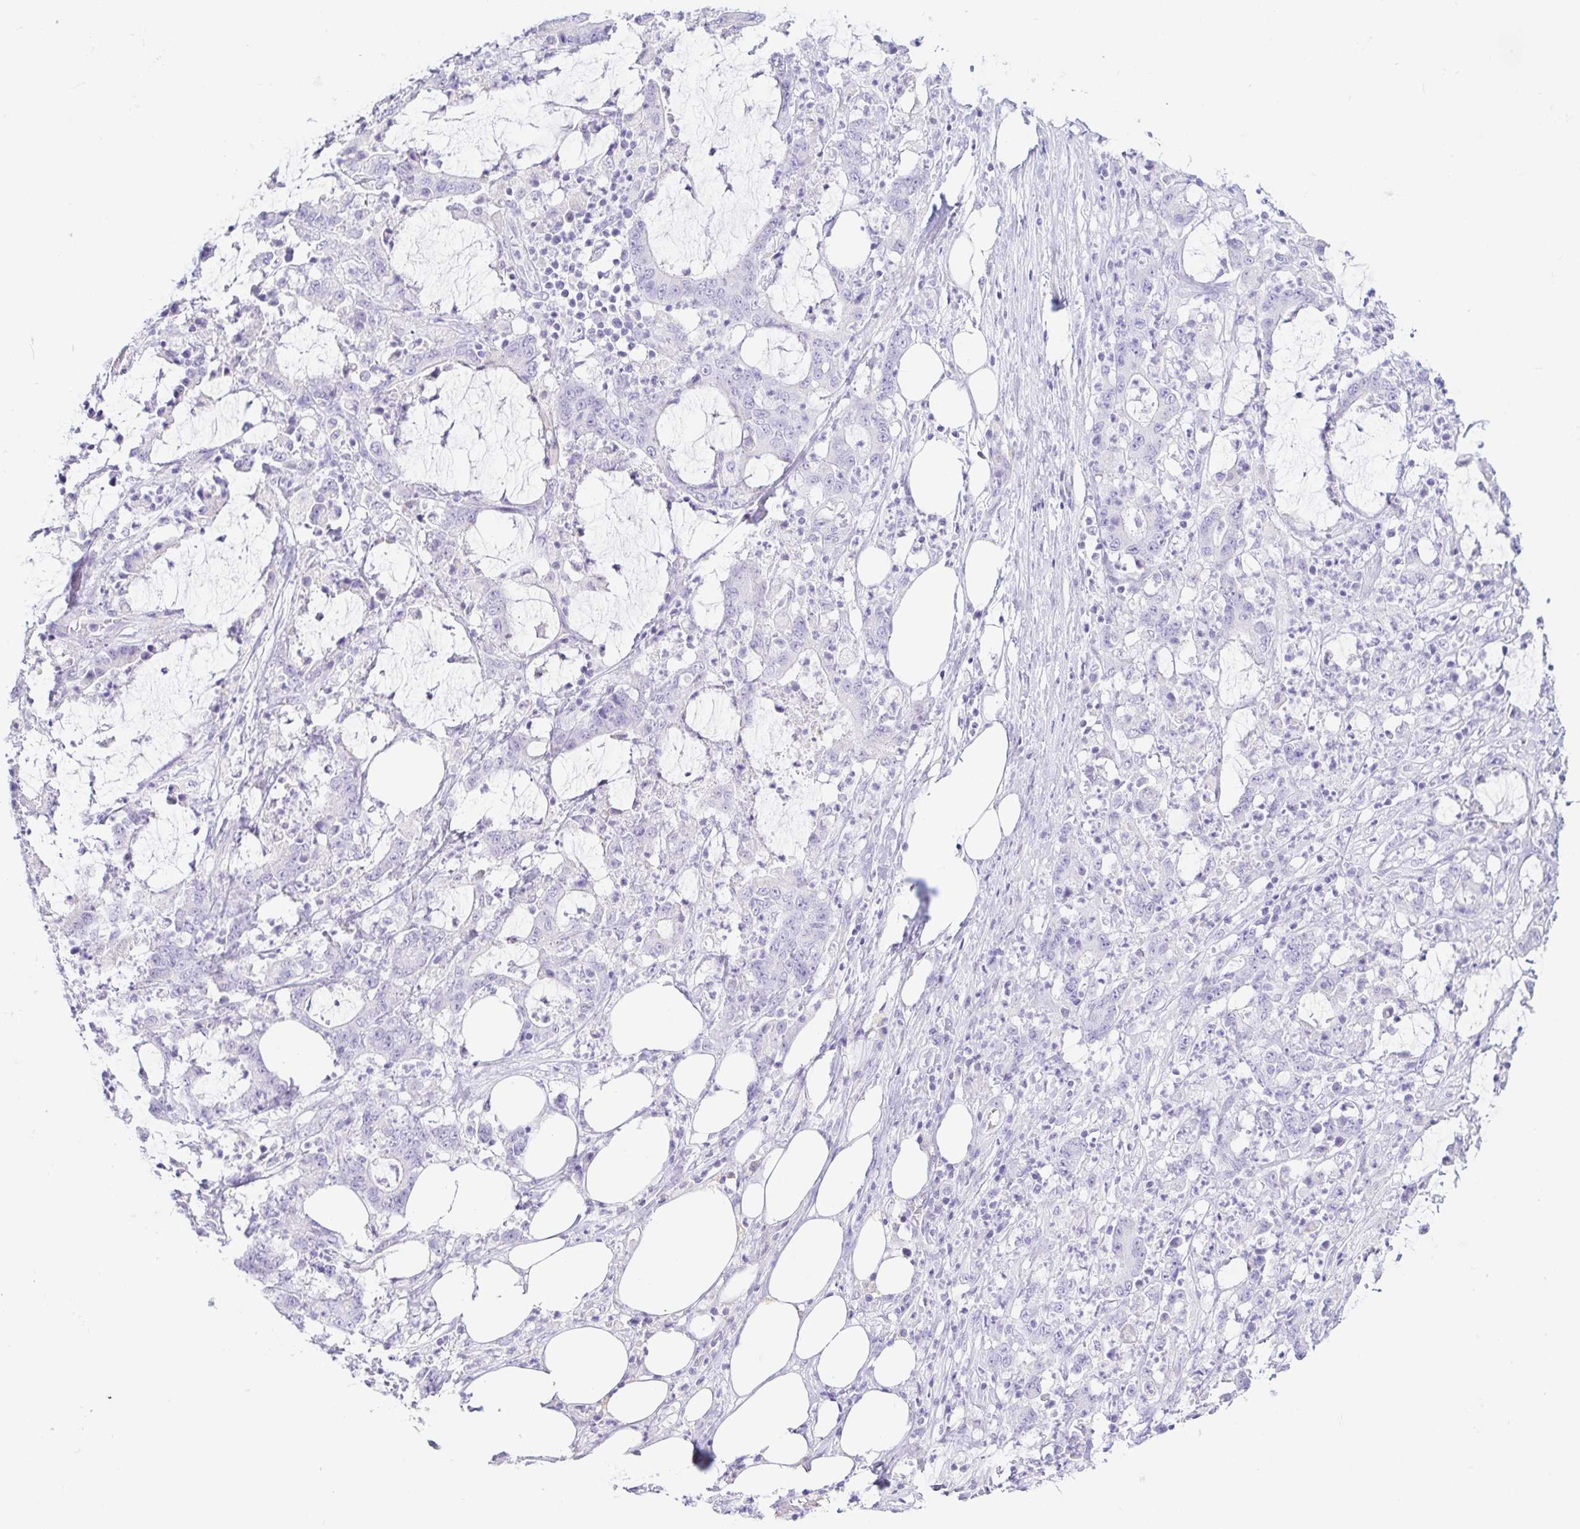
{"staining": {"intensity": "negative", "quantity": "none", "location": "none"}, "tissue": "stomach cancer", "cell_type": "Tumor cells", "image_type": "cancer", "snomed": [{"axis": "morphology", "description": "Adenocarcinoma, NOS"}, {"axis": "topography", "description": "Stomach, upper"}], "caption": "Immunohistochemistry (IHC) histopathology image of neoplastic tissue: human adenocarcinoma (stomach) stained with DAB reveals no significant protein expression in tumor cells.", "gene": "PAX8", "patient": {"sex": "male", "age": 68}}